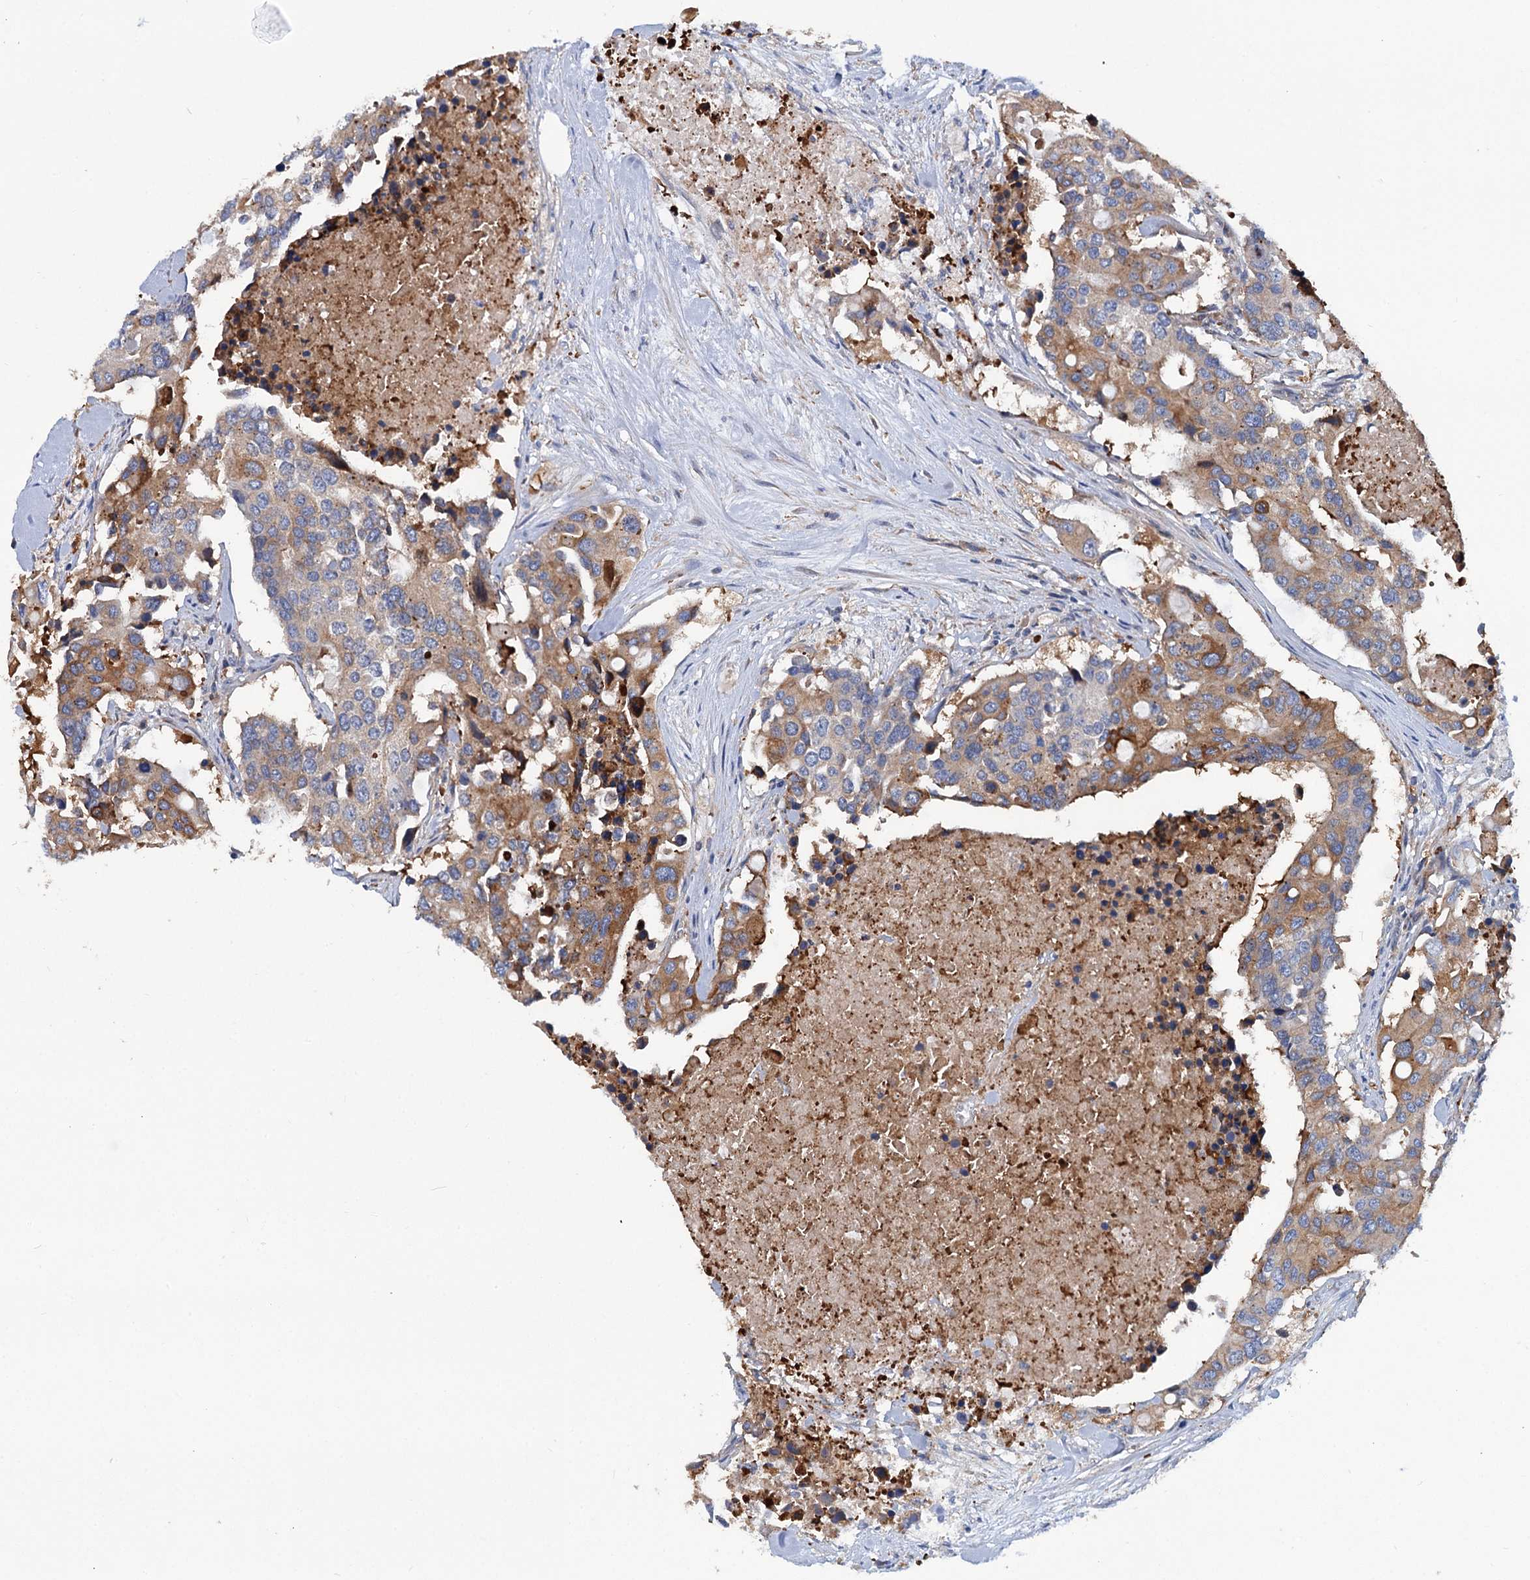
{"staining": {"intensity": "moderate", "quantity": "25%-75%", "location": "cytoplasmic/membranous"}, "tissue": "colorectal cancer", "cell_type": "Tumor cells", "image_type": "cancer", "snomed": [{"axis": "morphology", "description": "Adenocarcinoma, NOS"}, {"axis": "topography", "description": "Colon"}], "caption": "Colorectal adenocarcinoma stained with DAB immunohistochemistry exhibits medium levels of moderate cytoplasmic/membranous staining in approximately 25%-75% of tumor cells.", "gene": "TRIM55", "patient": {"sex": "male", "age": 77}}